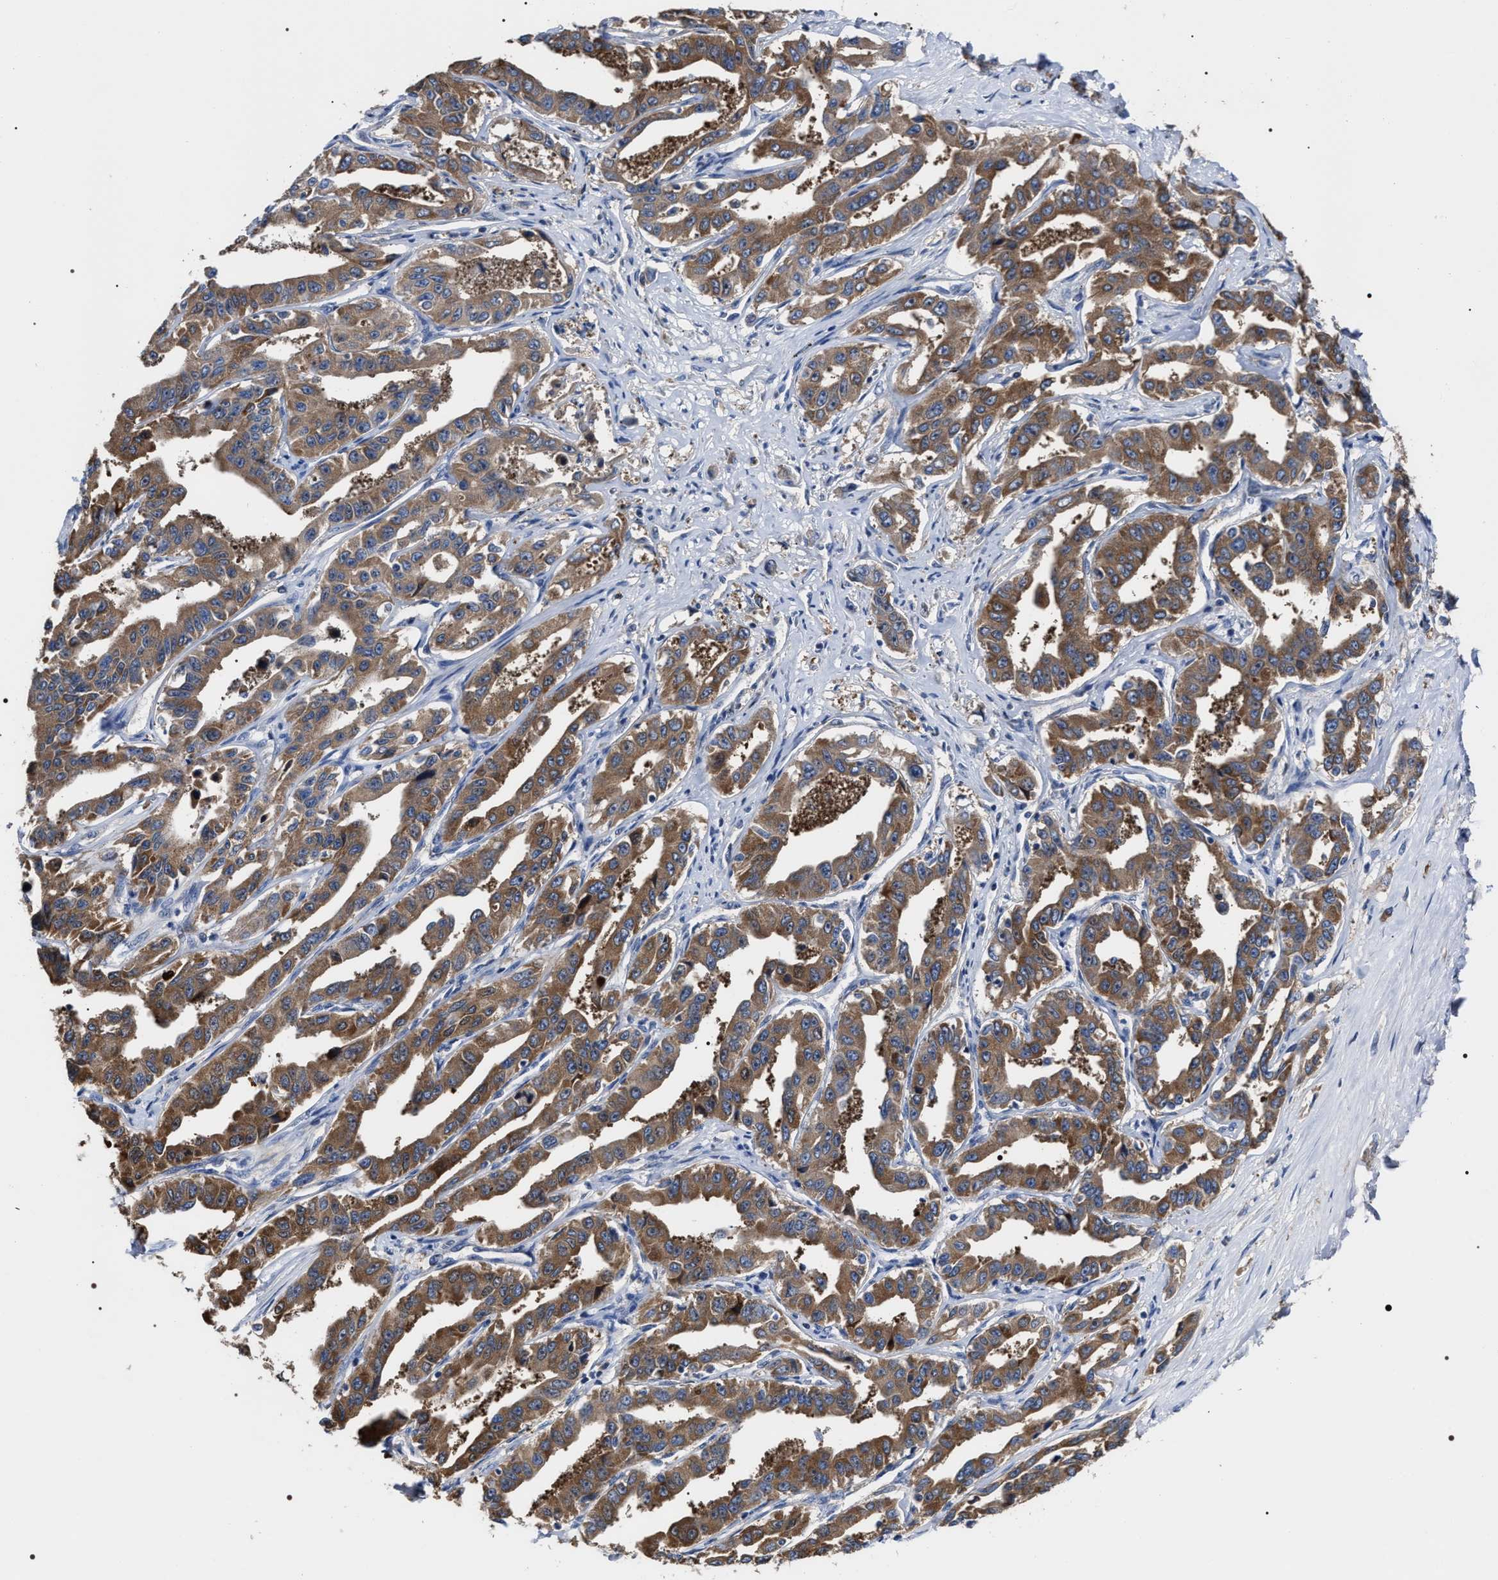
{"staining": {"intensity": "moderate", "quantity": ">75%", "location": "cytoplasmic/membranous"}, "tissue": "liver cancer", "cell_type": "Tumor cells", "image_type": "cancer", "snomed": [{"axis": "morphology", "description": "Cholangiocarcinoma"}, {"axis": "topography", "description": "Liver"}], "caption": "Protein analysis of liver cancer (cholangiocarcinoma) tissue shows moderate cytoplasmic/membranous staining in approximately >75% of tumor cells.", "gene": "MACC1", "patient": {"sex": "male", "age": 59}}